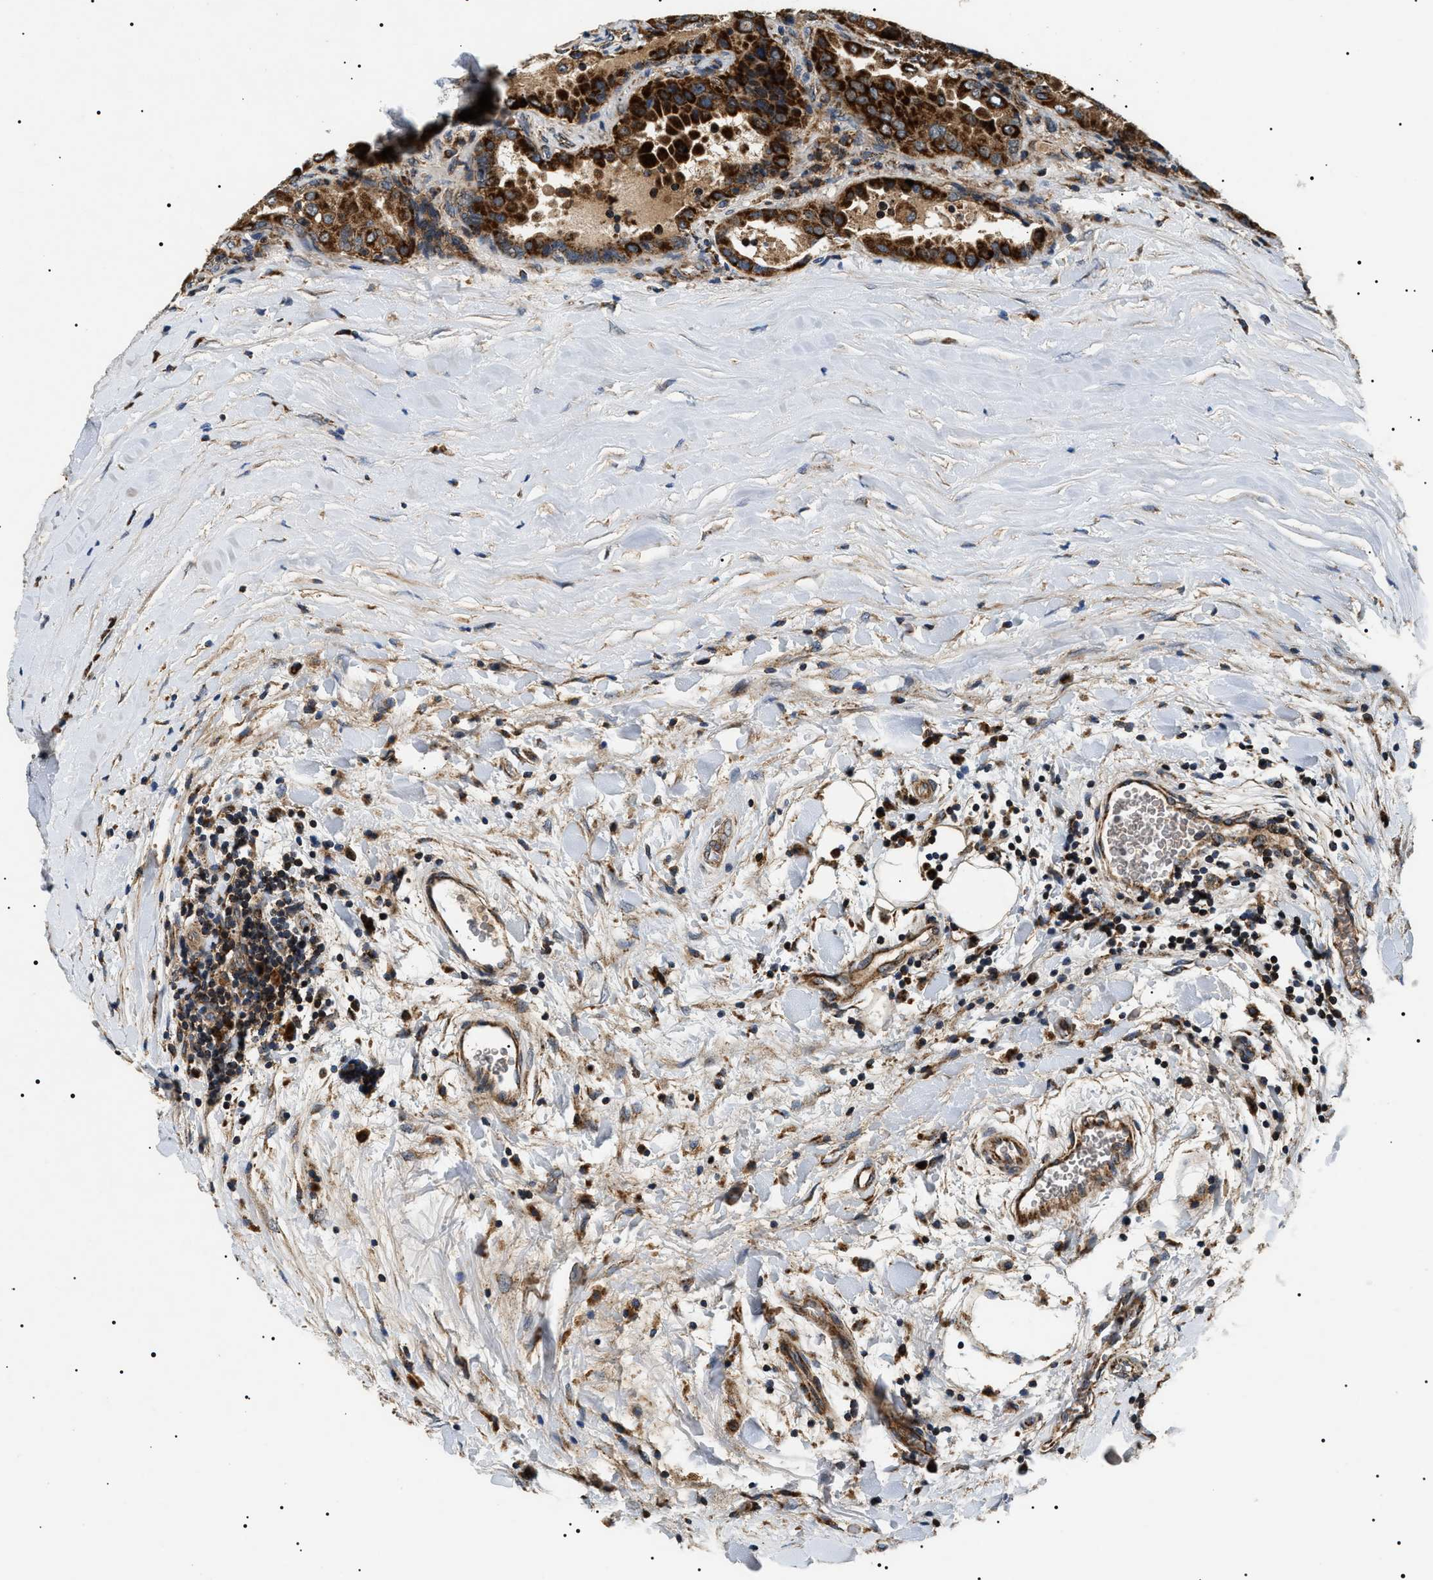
{"staining": {"intensity": "strong", "quantity": ">75%", "location": "cytoplasmic/membranous"}, "tissue": "thyroid cancer", "cell_type": "Tumor cells", "image_type": "cancer", "snomed": [{"axis": "morphology", "description": "Papillary adenocarcinoma, NOS"}, {"axis": "topography", "description": "Thyroid gland"}], "caption": "Papillary adenocarcinoma (thyroid) stained with a brown dye displays strong cytoplasmic/membranous positive expression in about >75% of tumor cells.", "gene": "OXSM", "patient": {"sex": "male", "age": 33}}